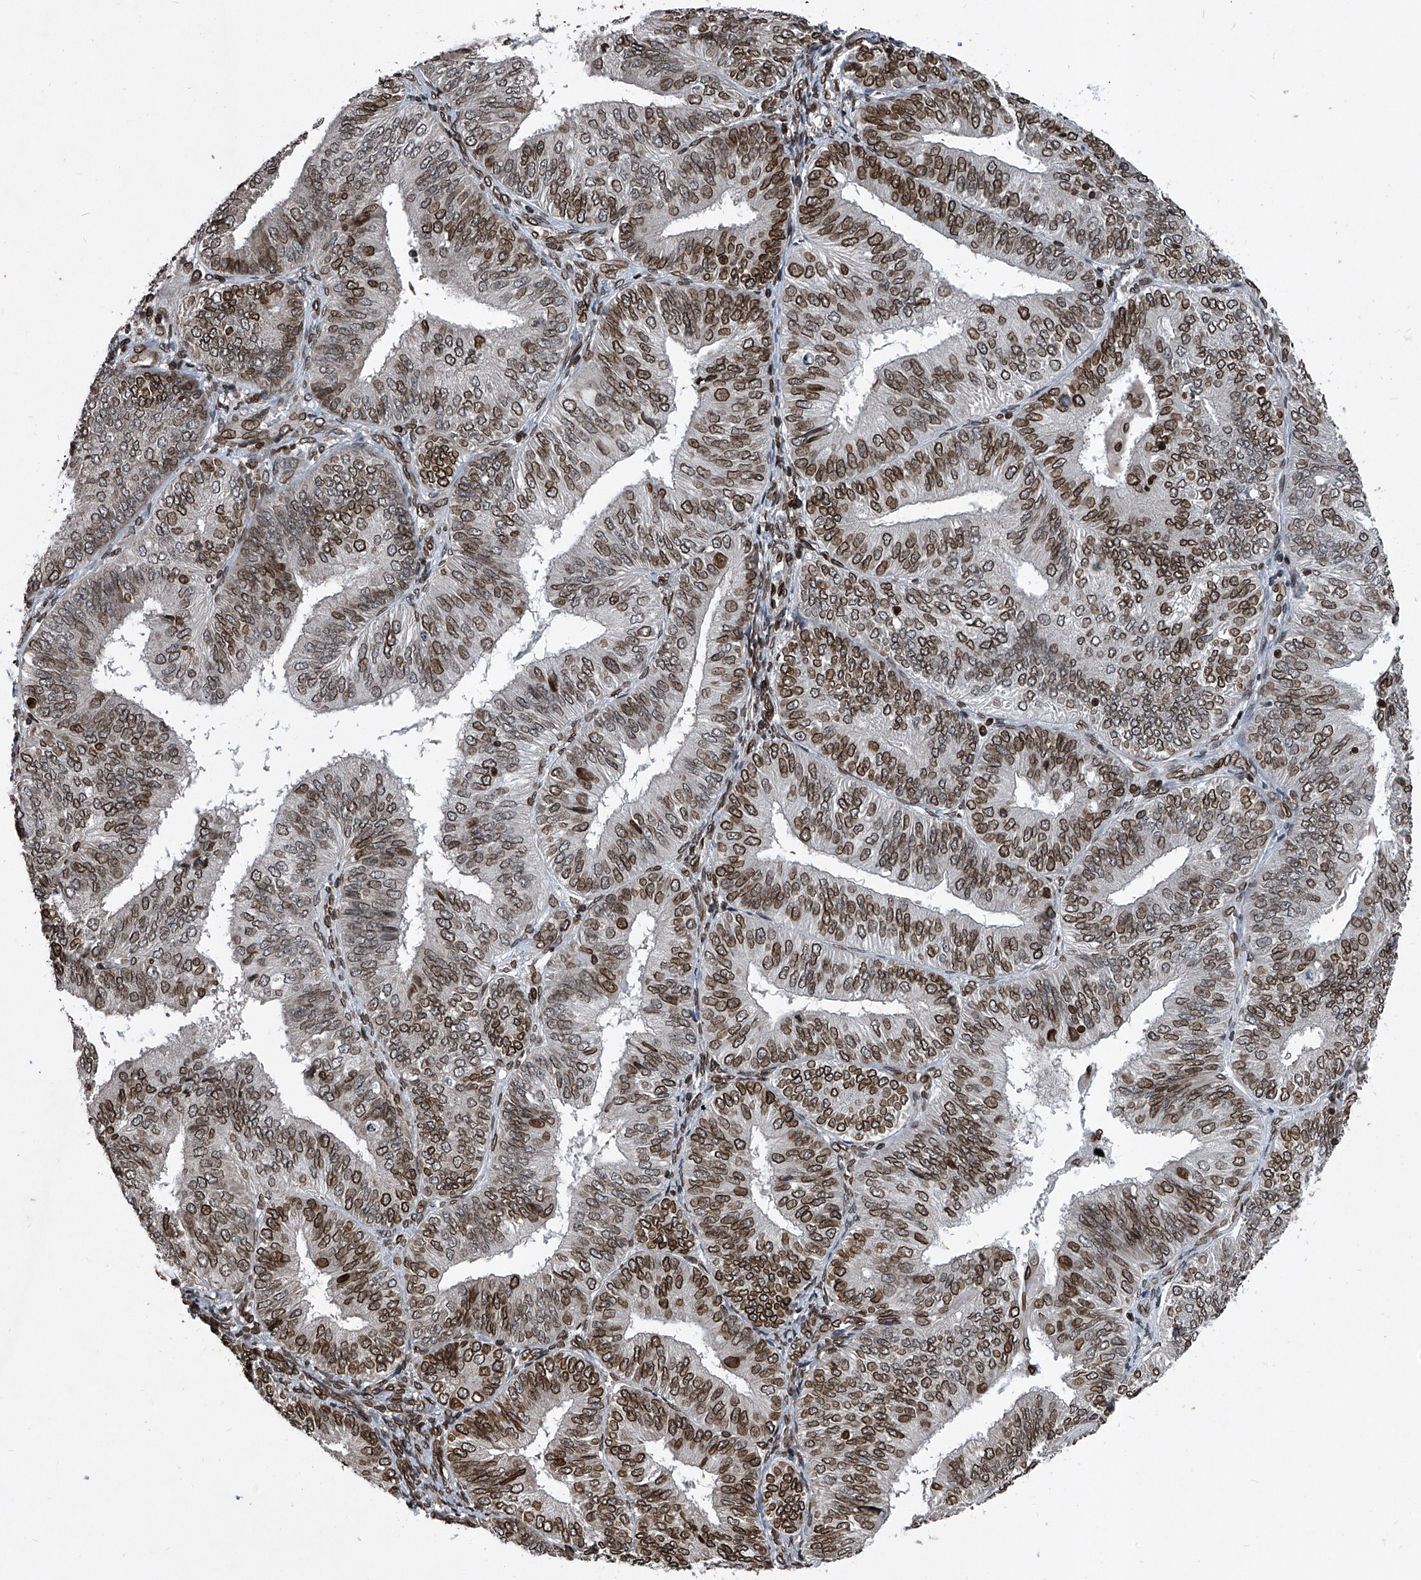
{"staining": {"intensity": "moderate", "quantity": ">75%", "location": "cytoplasmic/membranous,nuclear"}, "tissue": "endometrial cancer", "cell_type": "Tumor cells", "image_type": "cancer", "snomed": [{"axis": "morphology", "description": "Adenocarcinoma, NOS"}, {"axis": "topography", "description": "Endometrium"}], "caption": "The image shows immunohistochemical staining of endometrial cancer (adenocarcinoma). There is moderate cytoplasmic/membranous and nuclear staining is appreciated in about >75% of tumor cells. Ihc stains the protein in brown and the nuclei are stained blue.", "gene": "PHF20", "patient": {"sex": "female", "age": 58}}